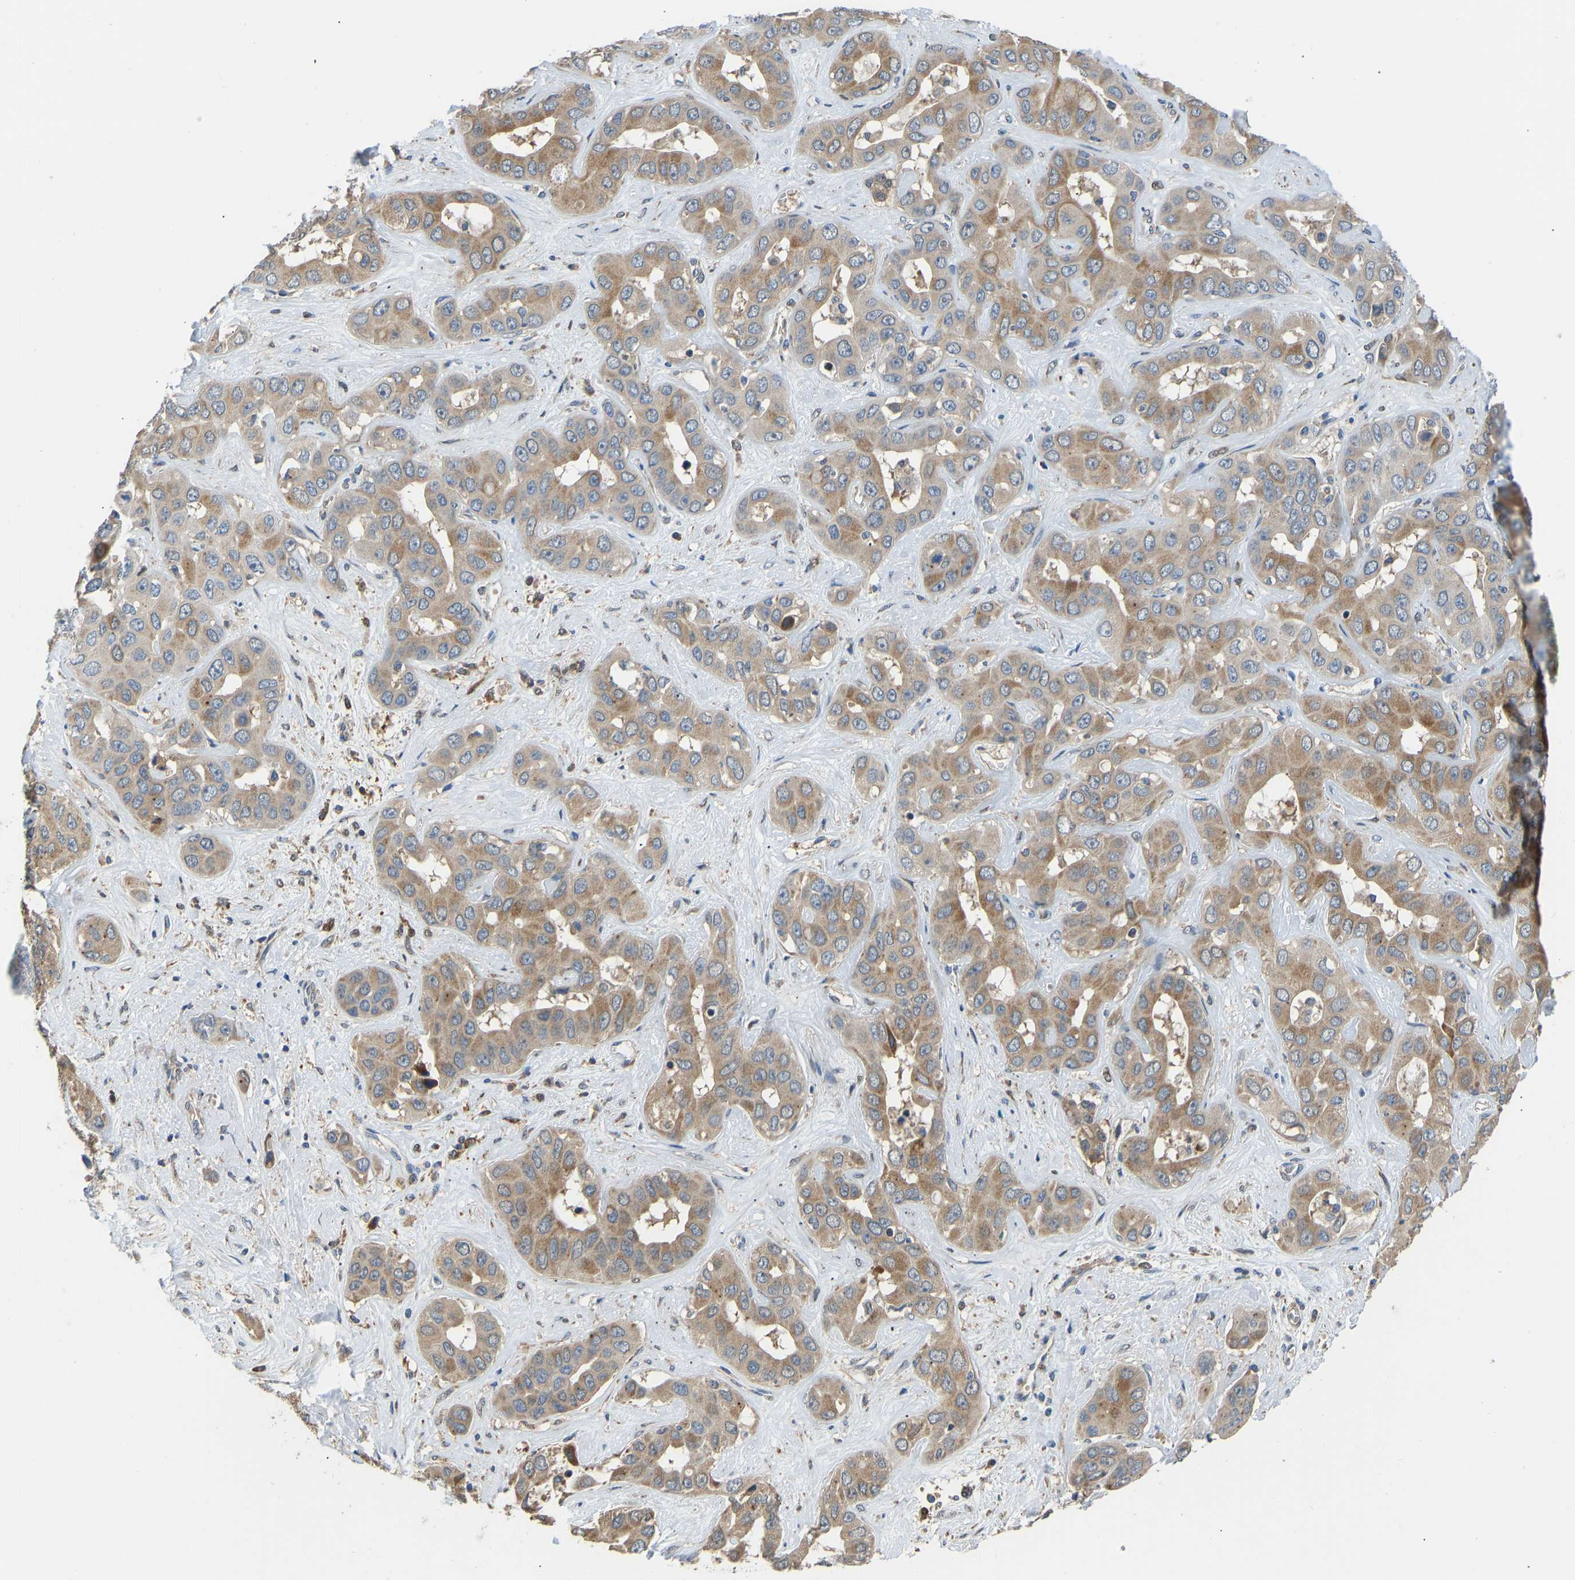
{"staining": {"intensity": "weak", "quantity": ">75%", "location": "cytoplasmic/membranous"}, "tissue": "liver cancer", "cell_type": "Tumor cells", "image_type": "cancer", "snomed": [{"axis": "morphology", "description": "Cholangiocarcinoma"}, {"axis": "topography", "description": "Liver"}], "caption": "Immunohistochemical staining of human liver cancer (cholangiocarcinoma) displays low levels of weak cytoplasmic/membranous protein expression in approximately >75% of tumor cells.", "gene": "RBP1", "patient": {"sex": "female", "age": 52}}